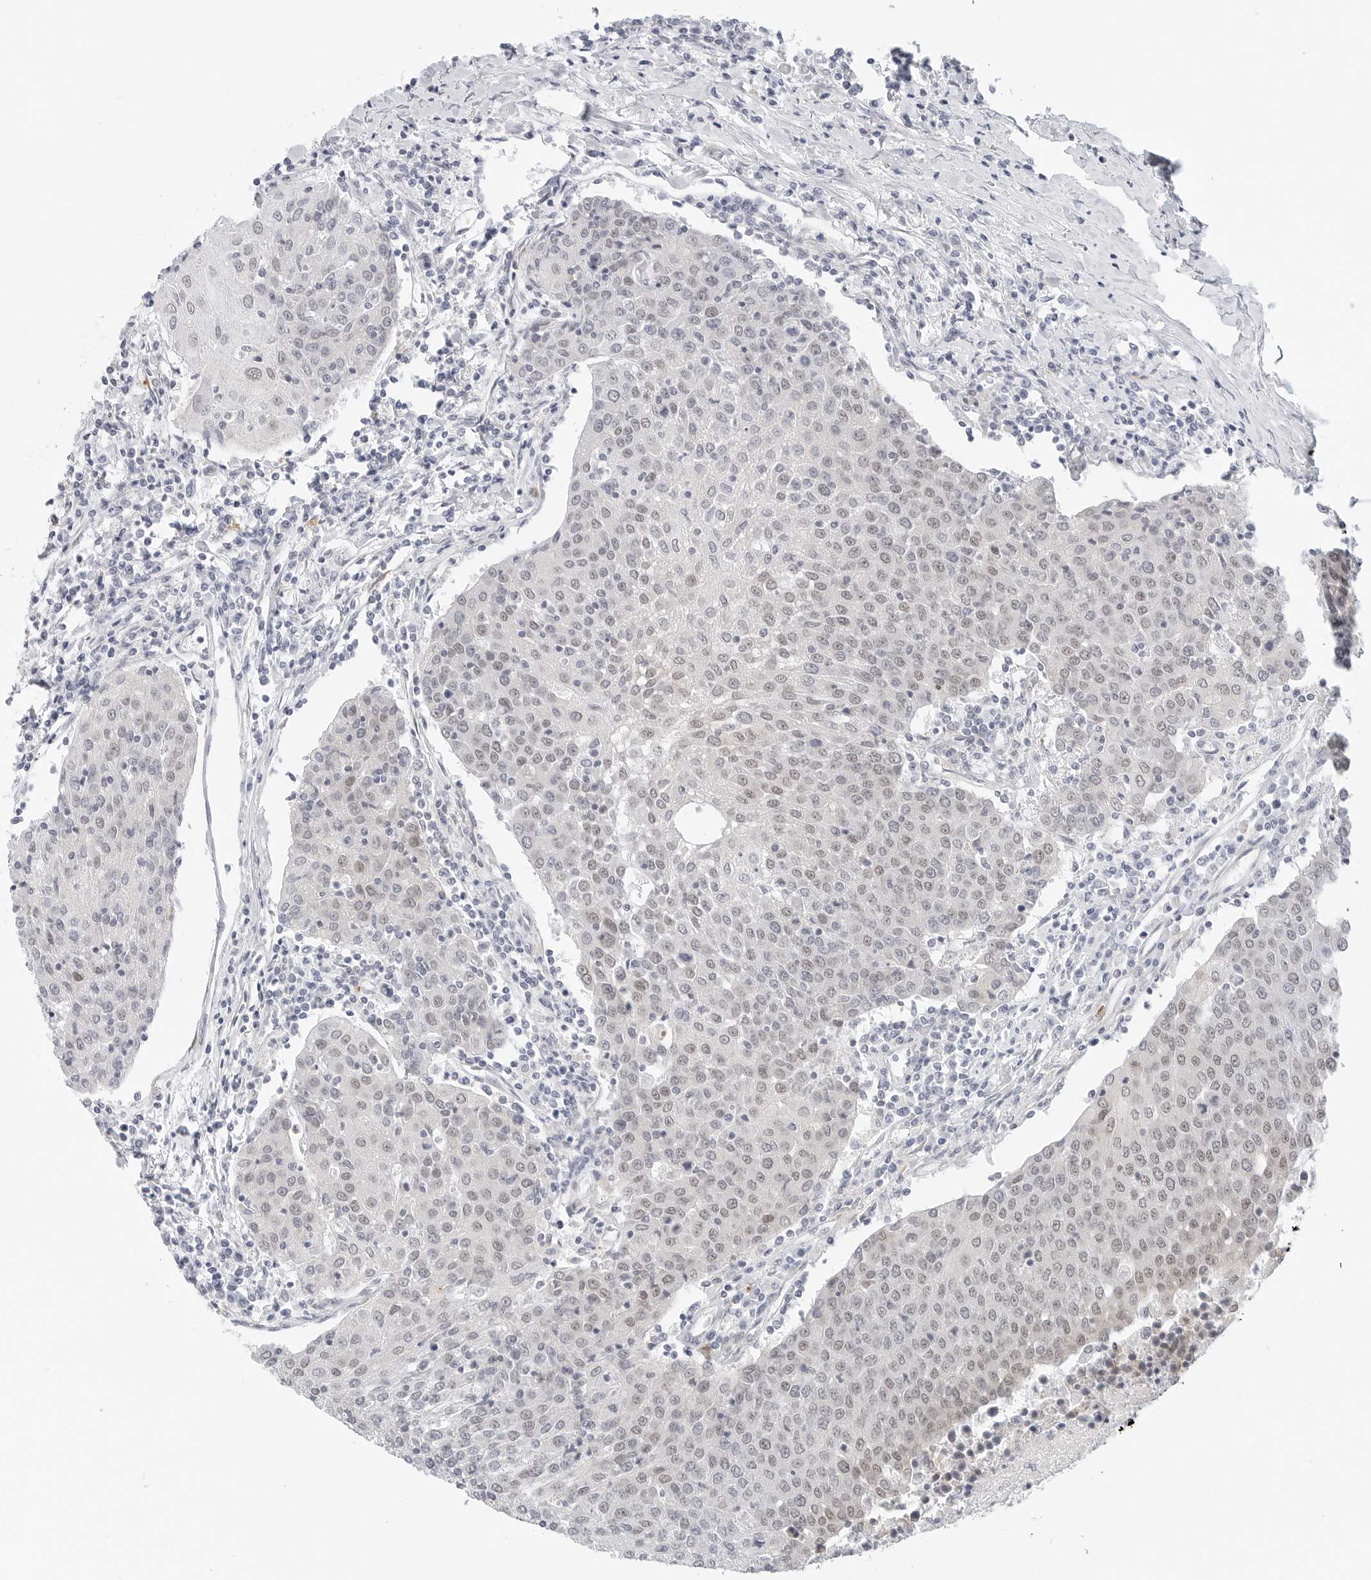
{"staining": {"intensity": "negative", "quantity": "none", "location": "none"}, "tissue": "urothelial cancer", "cell_type": "Tumor cells", "image_type": "cancer", "snomed": [{"axis": "morphology", "description": "Urothelial carcinoma, High grade"}, {"axis": "topography", "description": "Urinary bladder"}], "caption": "A high-resolution histopathology image shows immunohistochemistry (IHC) staining of urothelial cancer, which demonstrates no significant staining in tumor cells. (Stains: DAB immunohistochemistry (IHC) with hematoxylin counter stain, Microscopy: brightfield microscopy at high magnification).", "gene": "TSEN2", "patient": {"sex": "female", "age": 85}}